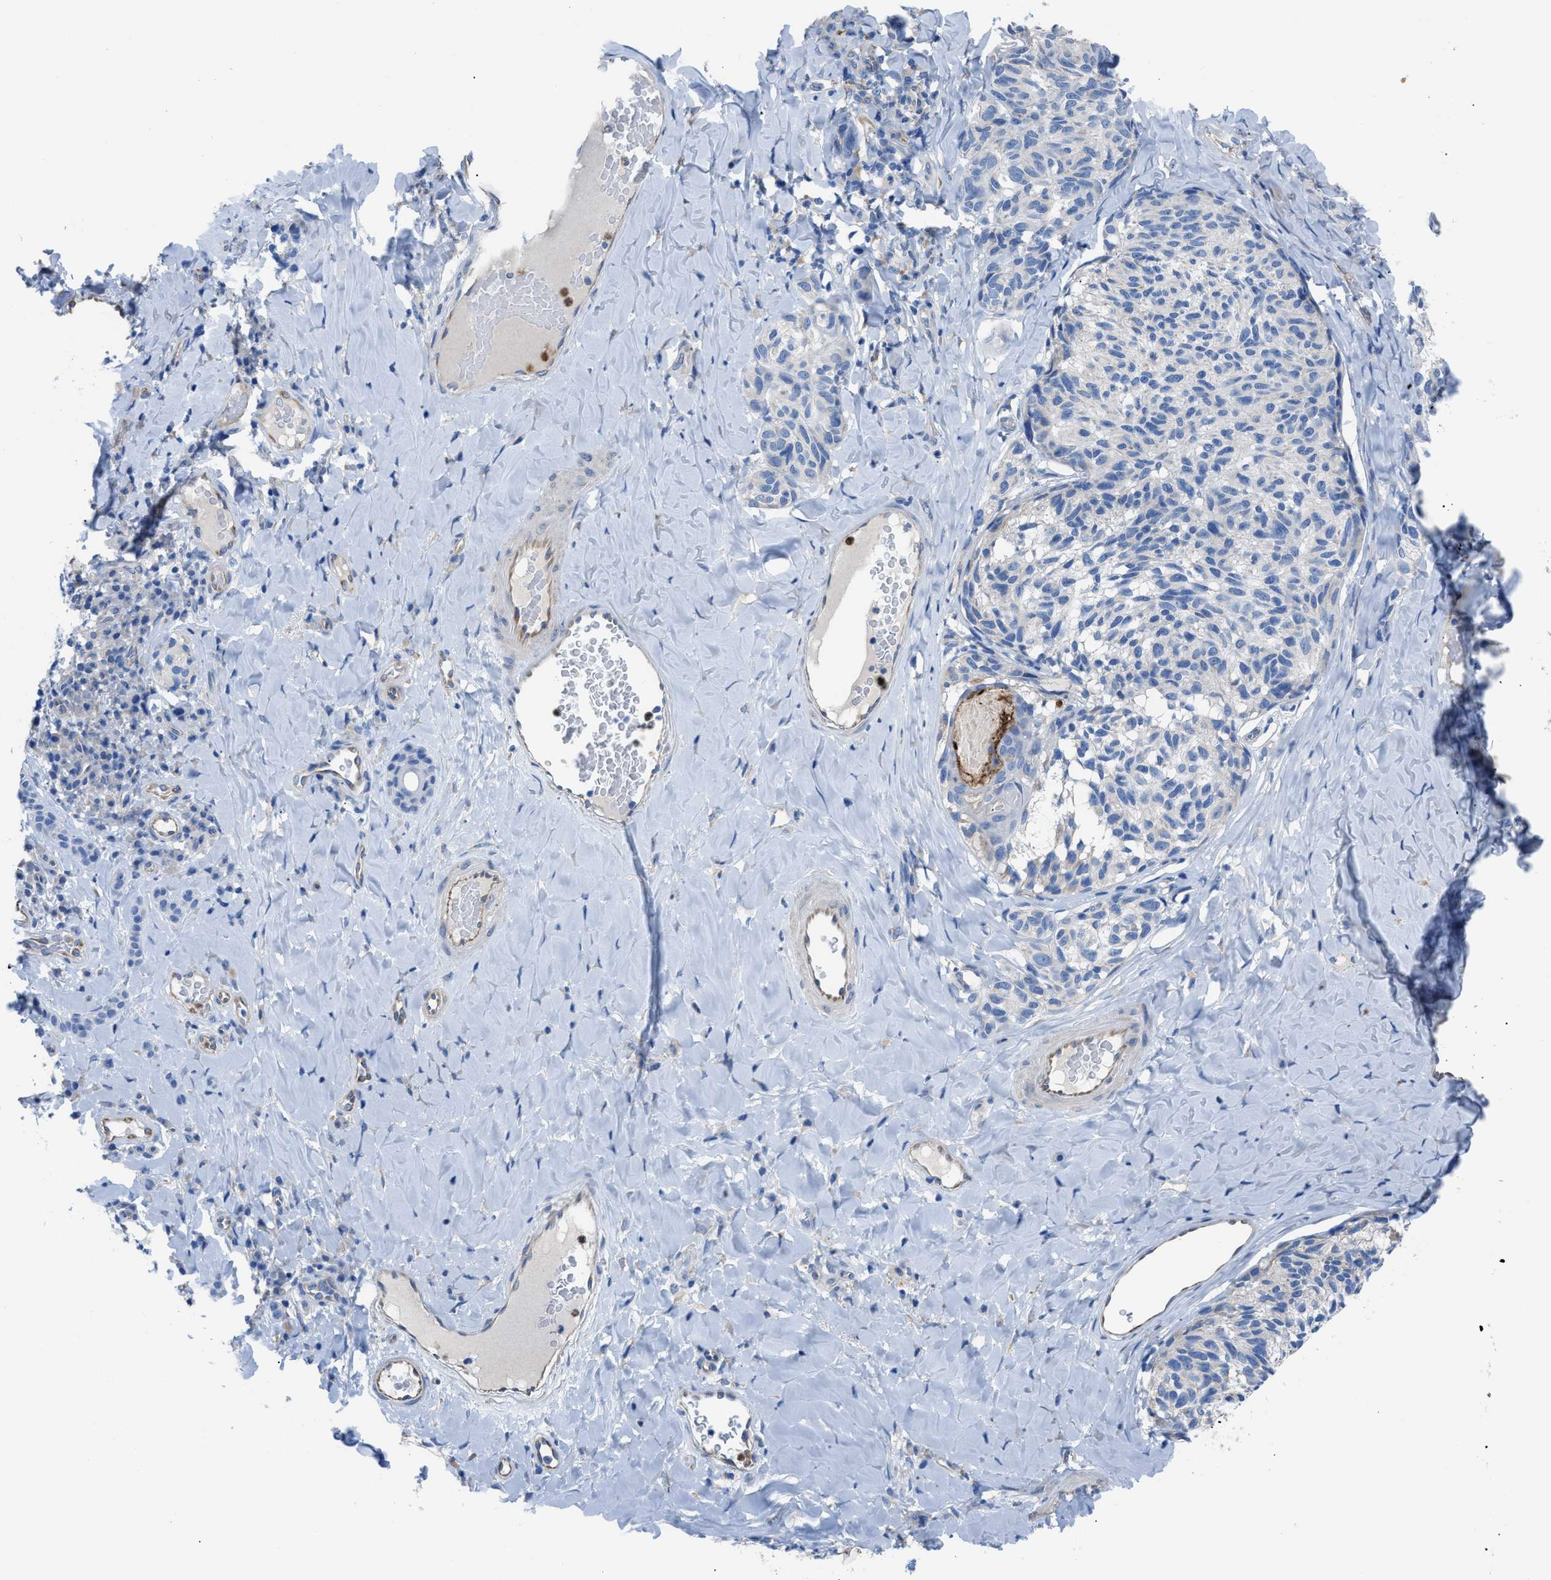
{"staining": {"intensity": "negative", "quantity": "none", "location": "none"}, "tissue": "melanoma", "cell_type": "Tumor cells", "image_type": "cancer", "snomed": [{"axis": "morphology", "description": "Malignant melanoma, NOS"}, {"axis": "topography", "description": "Skin"}], "caption": "This is an immunohistochemistry (IHC) photomicrograph of human malignant melanoma. There is no positivity in tumor cells.", "gene": "ITPR1", "patient": {"sex": "female", "age": 73}}